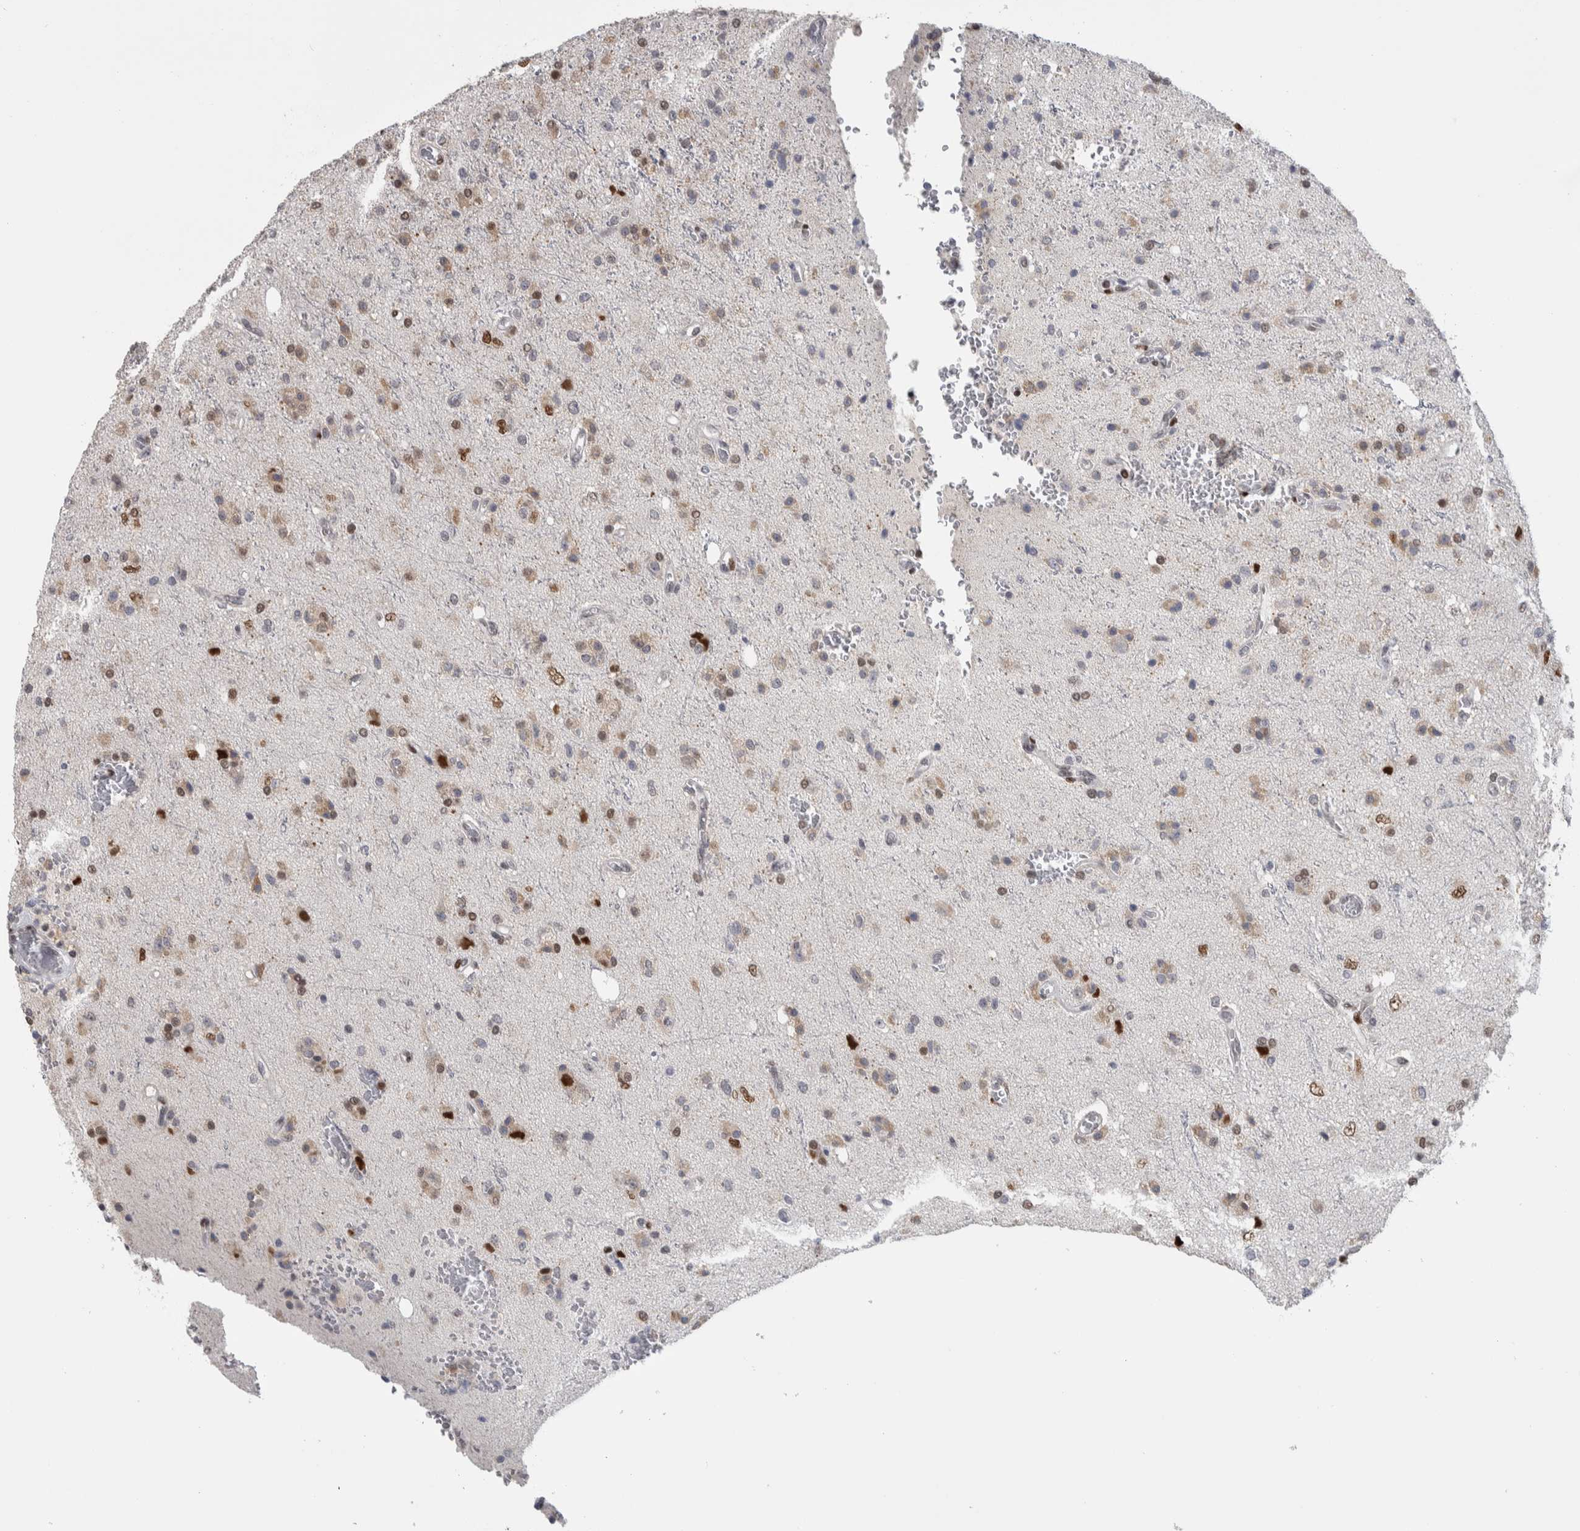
{"staining": {"intensity": "moderate", "quantity": "<25%", "location": "nuclear"}, "tissue": "glioma", "cell_type": "Tumor cells", "image_type": "cancer", "snomed": [{"axis": "morphology", "description": "Glioma, malignant, High grade"}, {"axis": "topography", "description": "Brain"}], "caption": "Brown immunohistochemical staining in human malignant glioma (high-grade) displays moderate nuclear staining in about <25% of tumor cells. (Stains: DAB in brown, nuclei in blue, Microscopy: brightfield microscopy at high magnification).", "gene": "HEXIM2", "patient": {"sex": "male", "age": 47}}